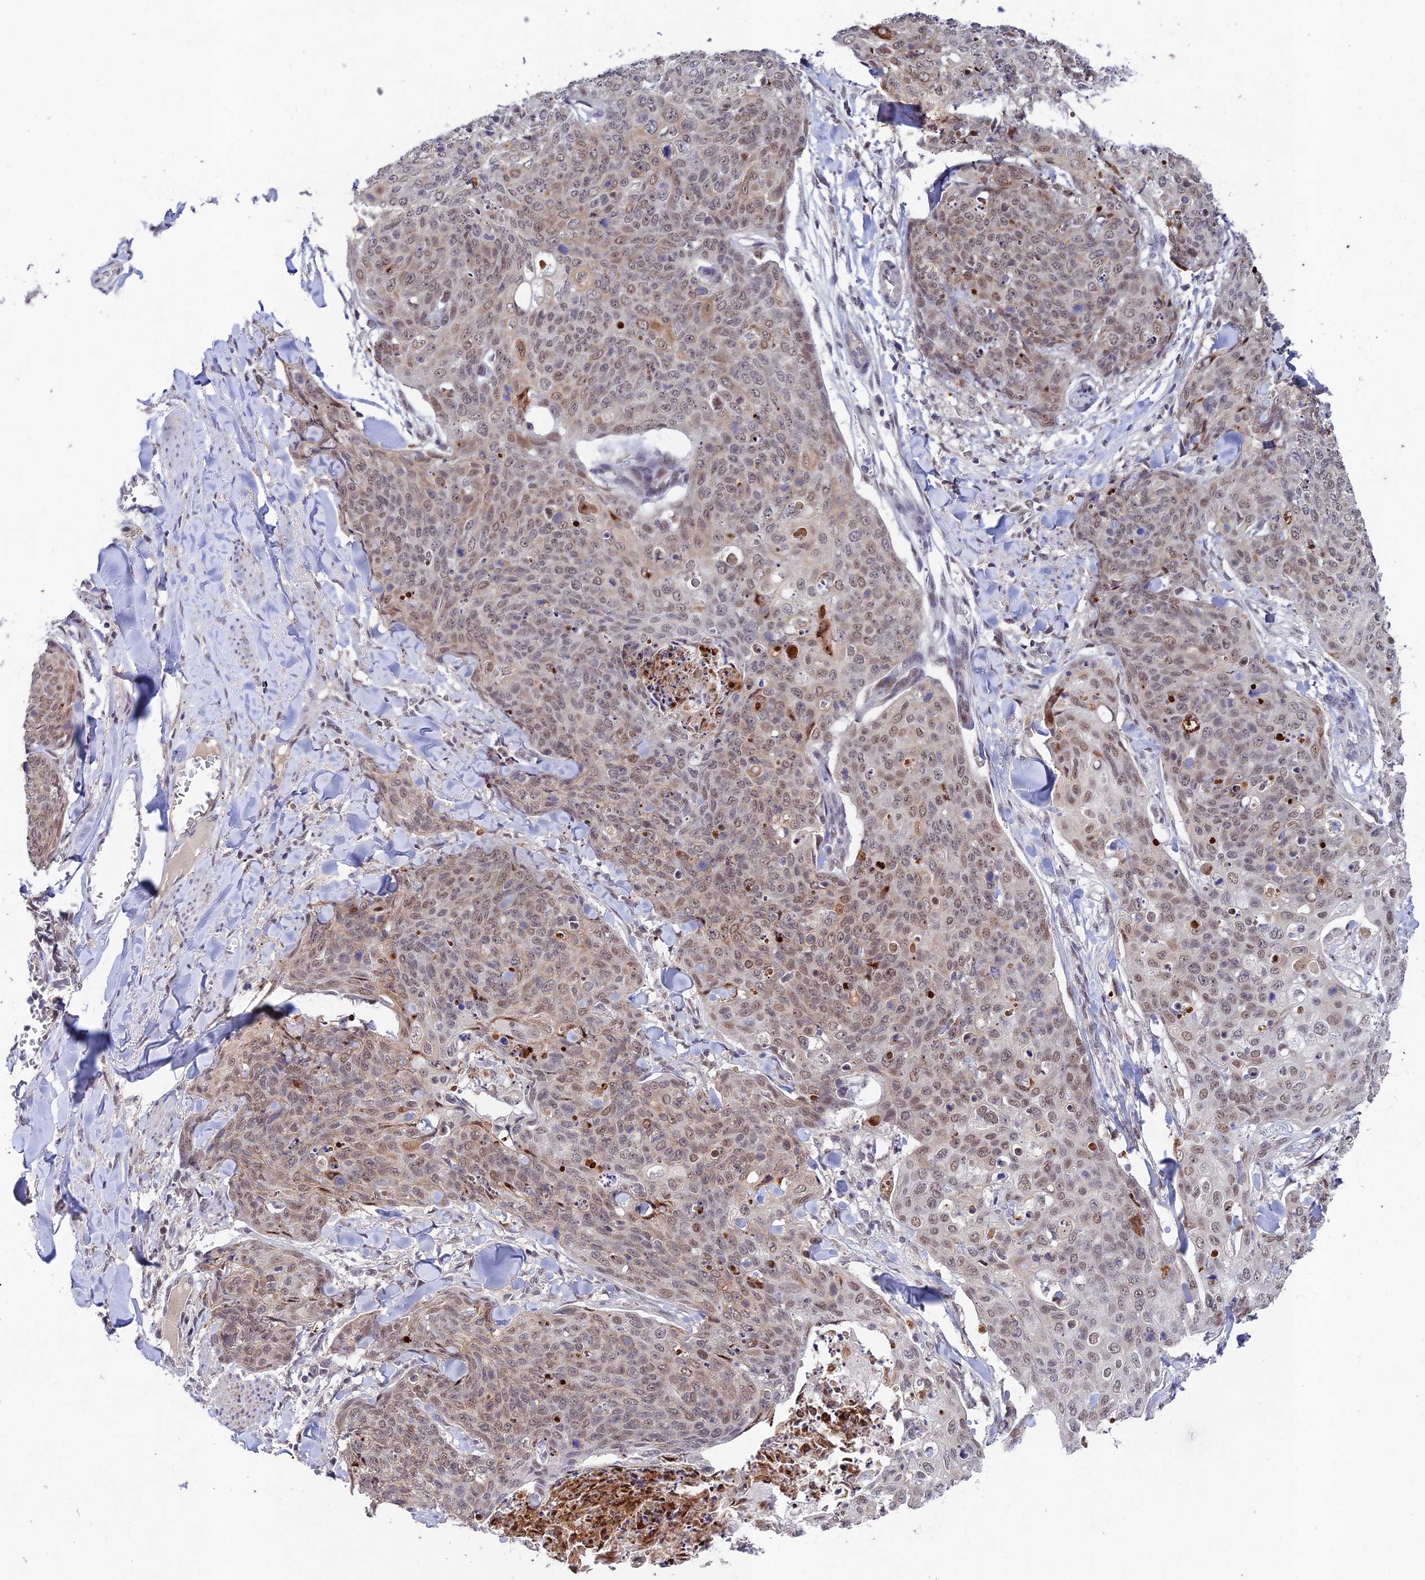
{"staining": {"intensity": "weak", "quantity": ">75%", "location": "cytoplasmic/membranous,nuclear"}, "tissue": "skin cancer", "cell_type": "Tumor cells", "image_type": "cancer", "snomed": [{"axis": "morphology", "description": "Squamous cell carcinoma, NOS"}, {"axis": "topography", "description": "Skin"}, {"axis": "topography", "description": "Vulva"}], "caption": "Tumor cells reveal low levels of weak cytoplasmic/membranous and nuclear positivity in about >75% of cells in skin cancer (squamous cell carcinoma). The staining was performed using DAB (3,3'-diaminobenzidine), with brown indicating positive protein expression. Nuclei are stained blue with hematoxylin.", "gene": "RAVER1", "patient": {"sex": "female", "age": 85}}